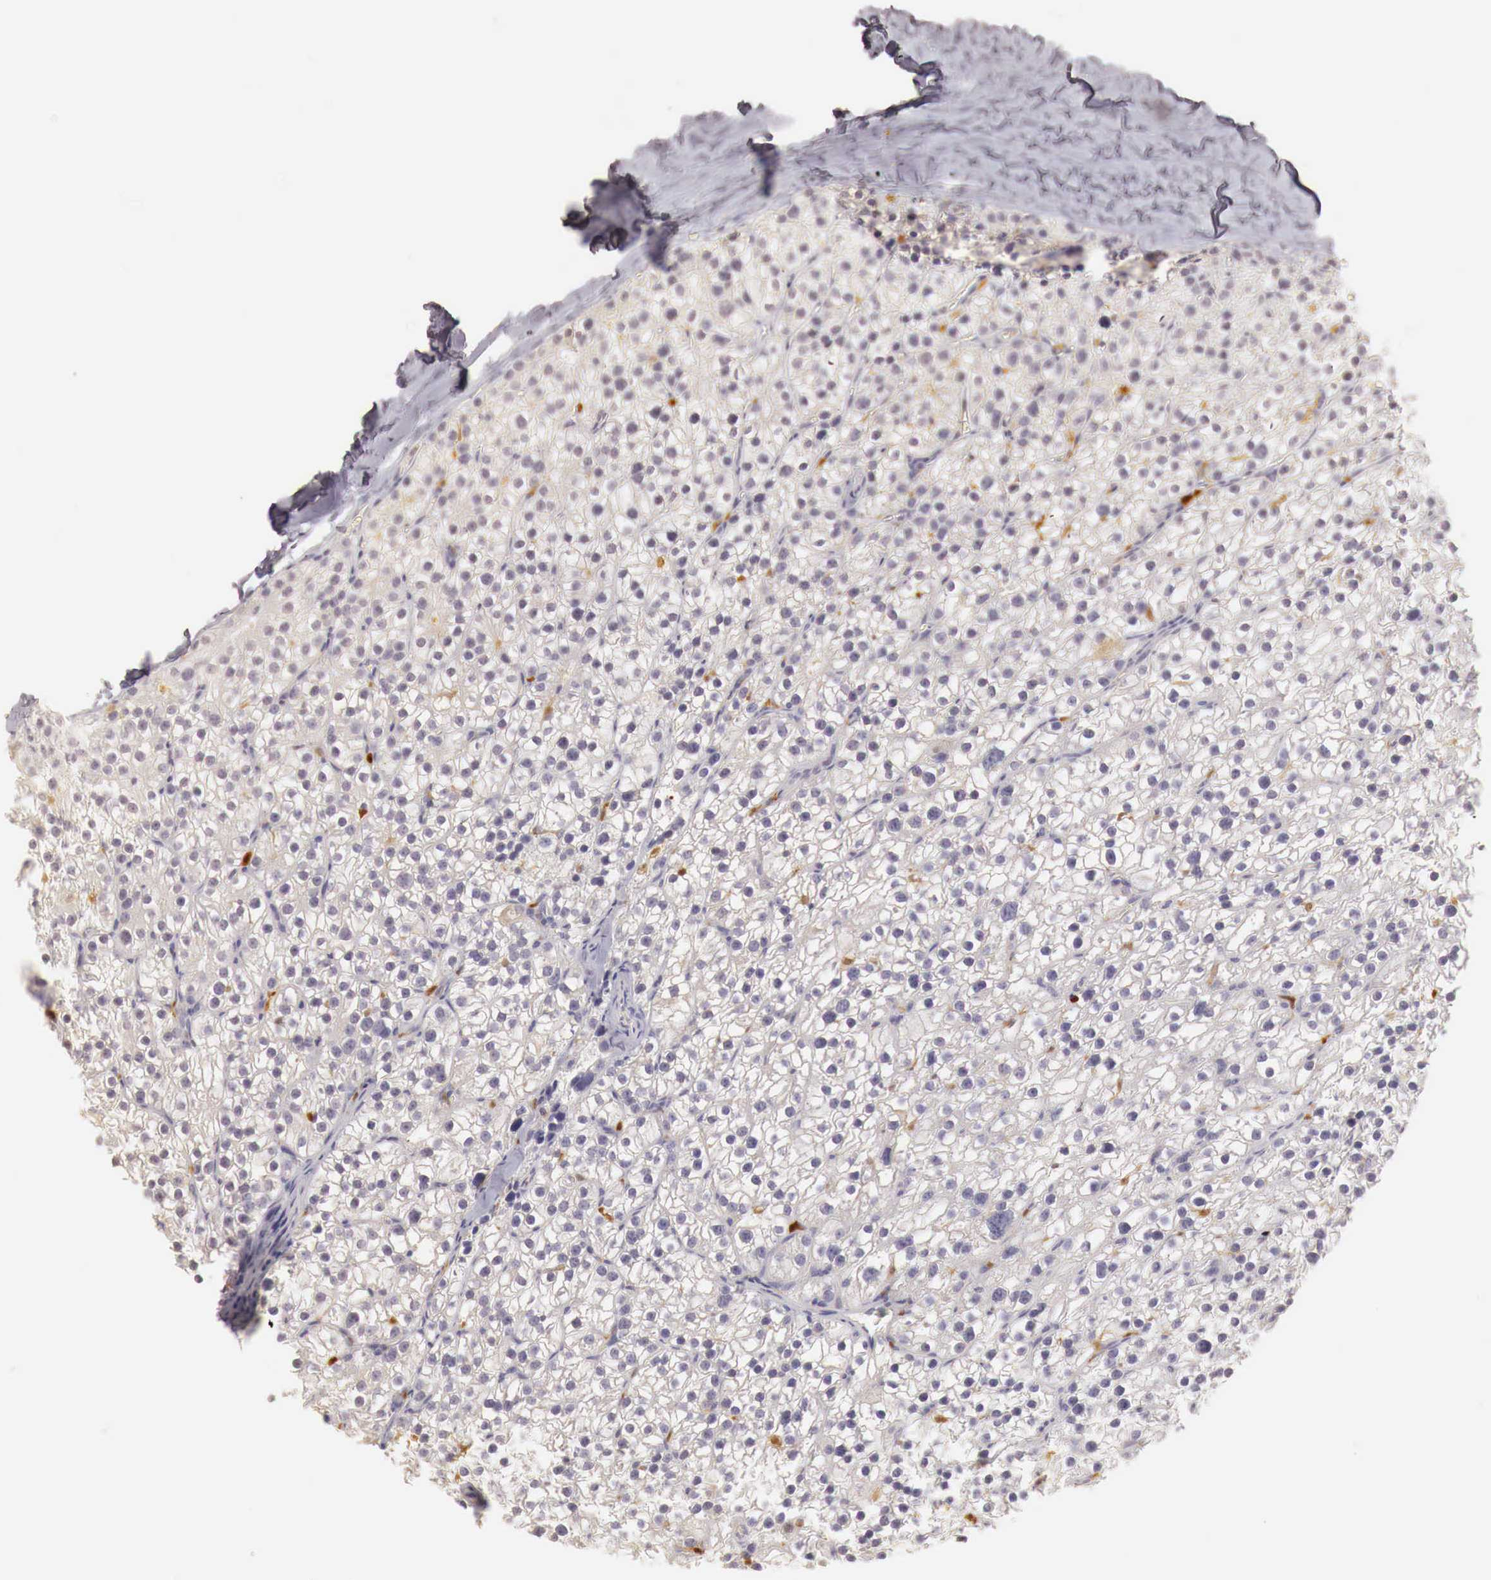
{"staining": {"intensity": "weak", "quantity": "<25%", "location": "cytoplasmic/membranous"}, "tissue": "parathyroid gland", "cell_type": "Glandular cells", "image_type": "normal", "snomed": [{"axis": "morphology", "description": "Normal tissue, NOS"}, {"axis": "topography", "description": "Parathyroid gland"}], "caption": "Immunohistochemical staining of benign human parathyroid gland displays no significant positivity in glandular cells.", "gene": "RENBP", "patient": {"sex": "female", "age": 54}}